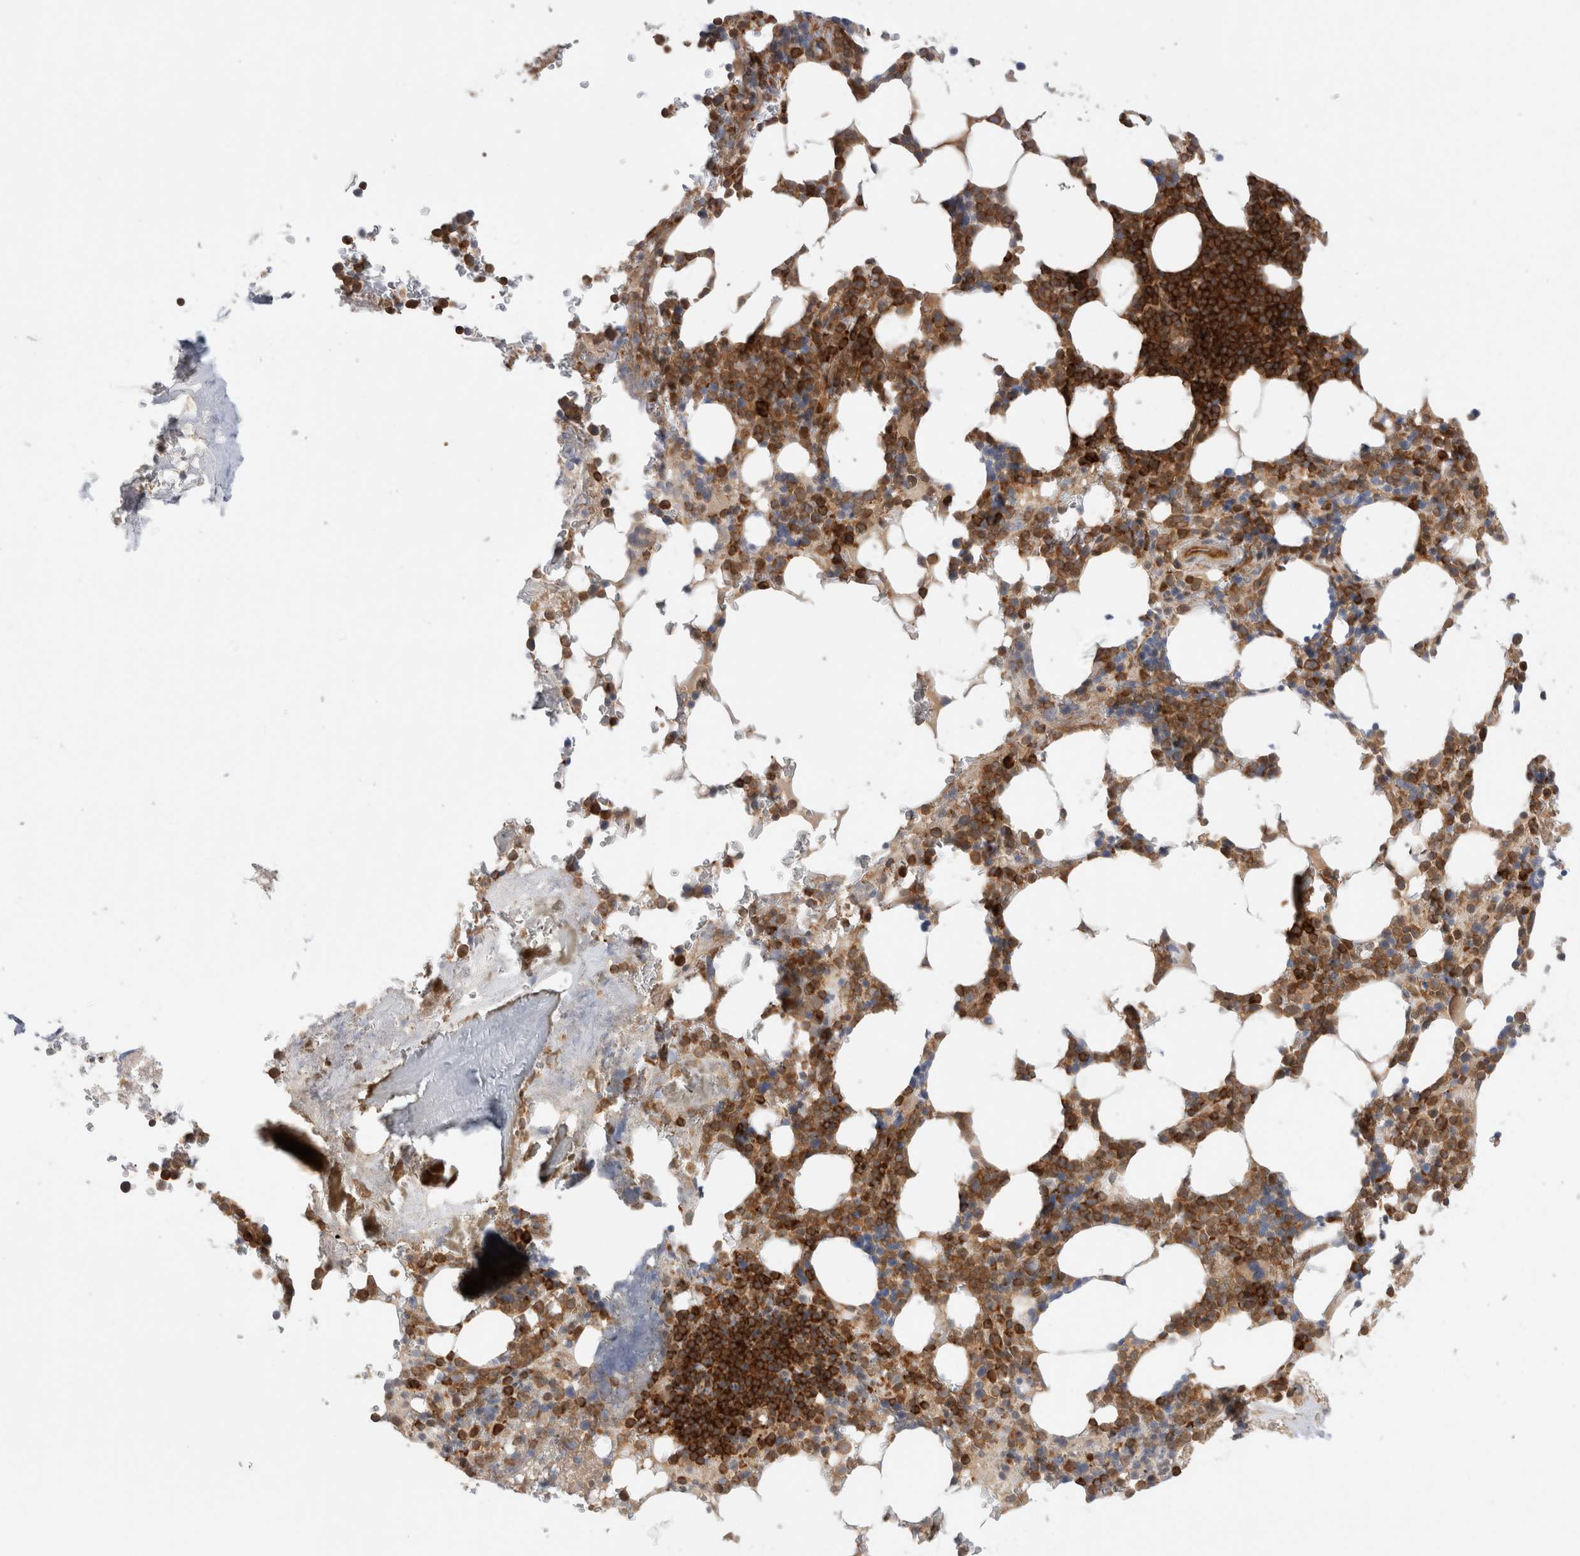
{"staining": {"intensity": "strong", "quantity": "25%-75%", "location": "cytoplasmic/membranous"}, "tissue": "bone marrow", "cell_type": "Hematopoietic cells", "image_type": "normal", "snomed": [{"axis": "morphology", "description": "Normal tissue, NOS"}, {"axis": "topography", "description": "Bone marrow"}], "caption": "DAB immunohistochemical staining of normal bone marrow reveals strong cytoplasmic/membranous protein staining in about 25%-75% of hematopoietic cells.", "gene": "NFKB1", "patient": {"sex": "male", "age": 58}}